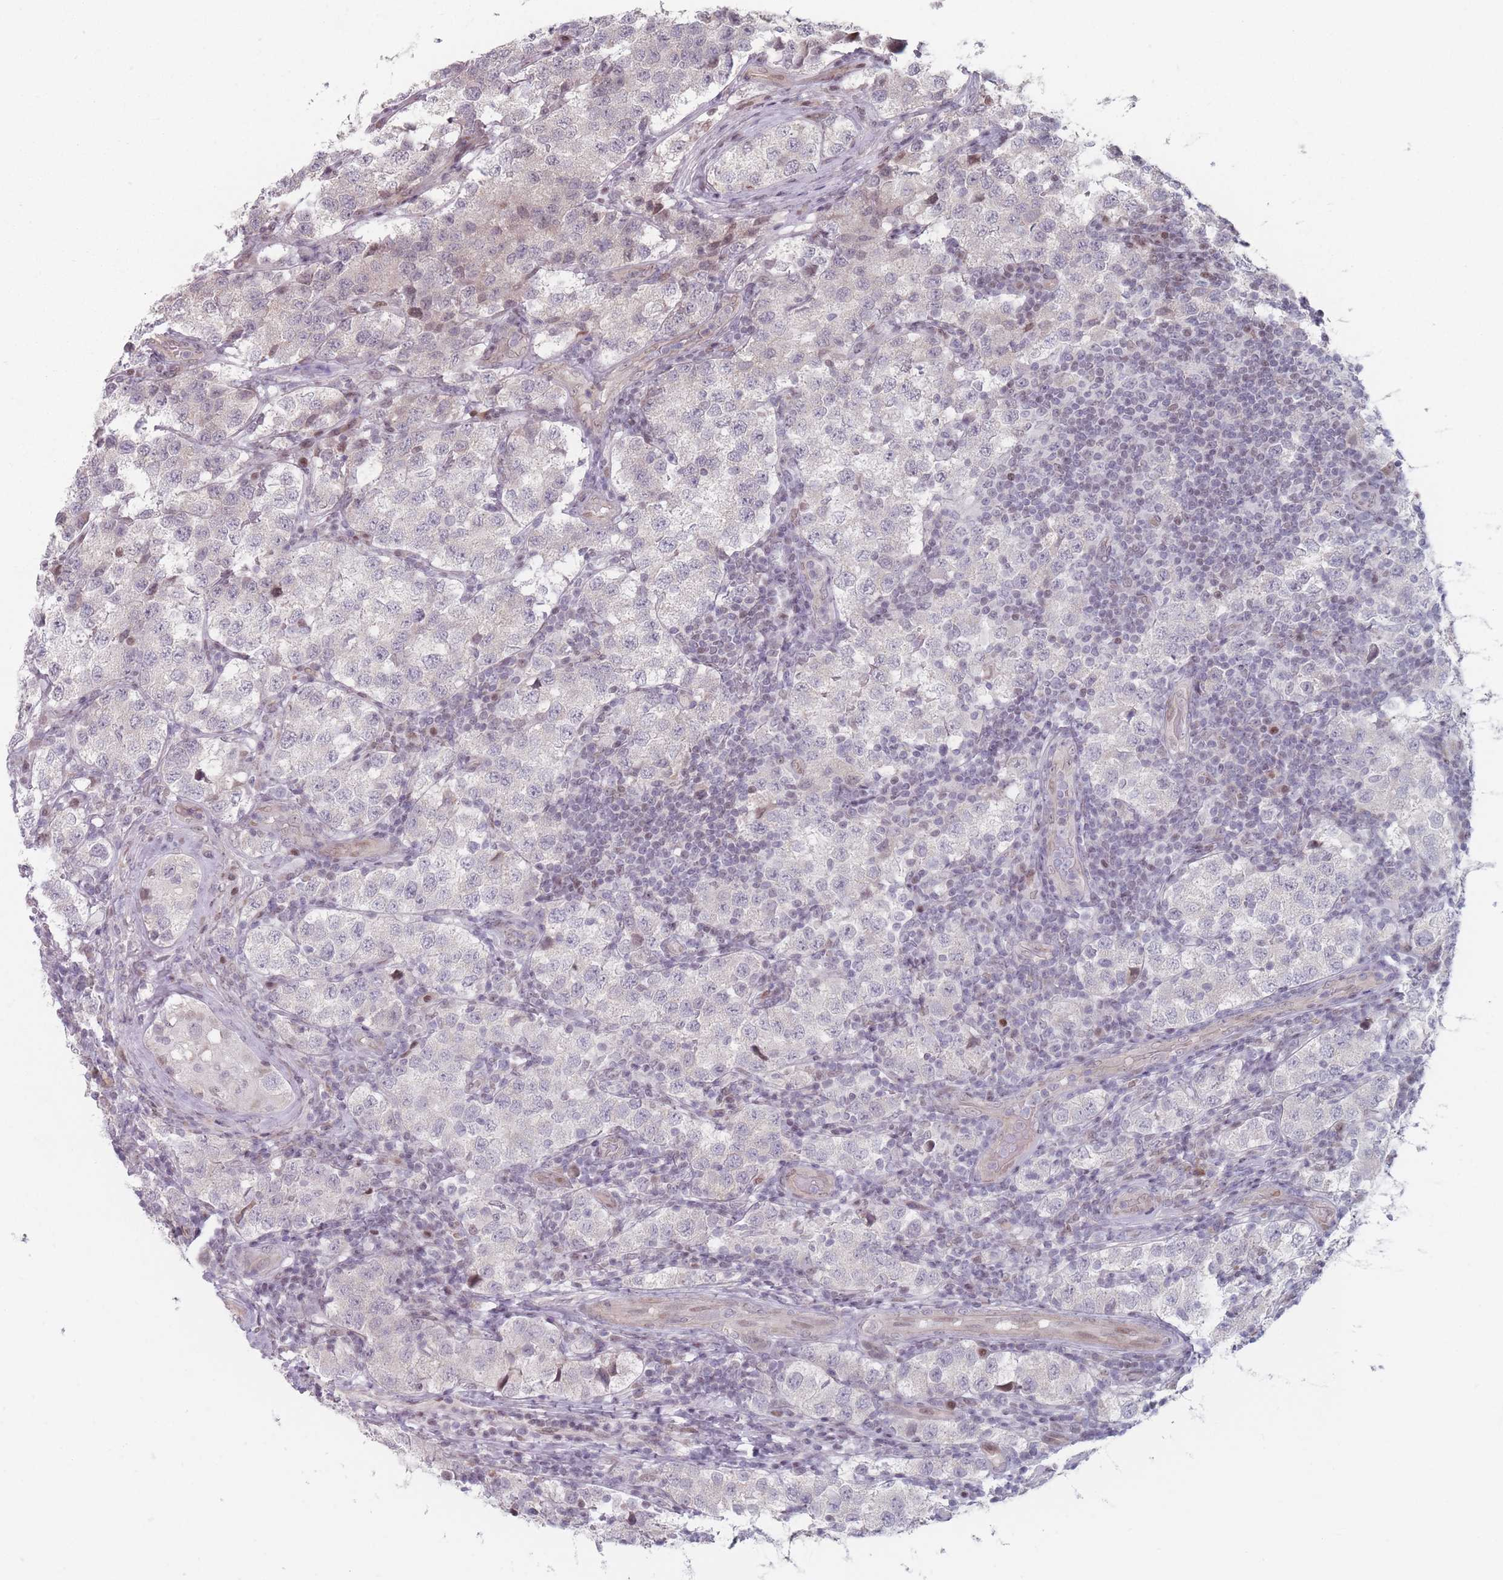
{"staining": {"intensity": "negative", "quantity": "none", "location": "none"}, "tissue": "testis cancer", "cell_type": "Tumor cells", "image_type": "cancer", "snomed": [{"axis": "morphology", "description": "Seminoma, NOS"}, {"axis": "topography", "description": "Testis"}], "caption": "High magnification brightfield microscopy of testis seminoma stained with DAB (brown) and counterstained with hematoxylin (blue): tumor cells show no significant positivity.", "gene": "SH3BGRL2", "patient": {"sex": "male", "age": 34}}